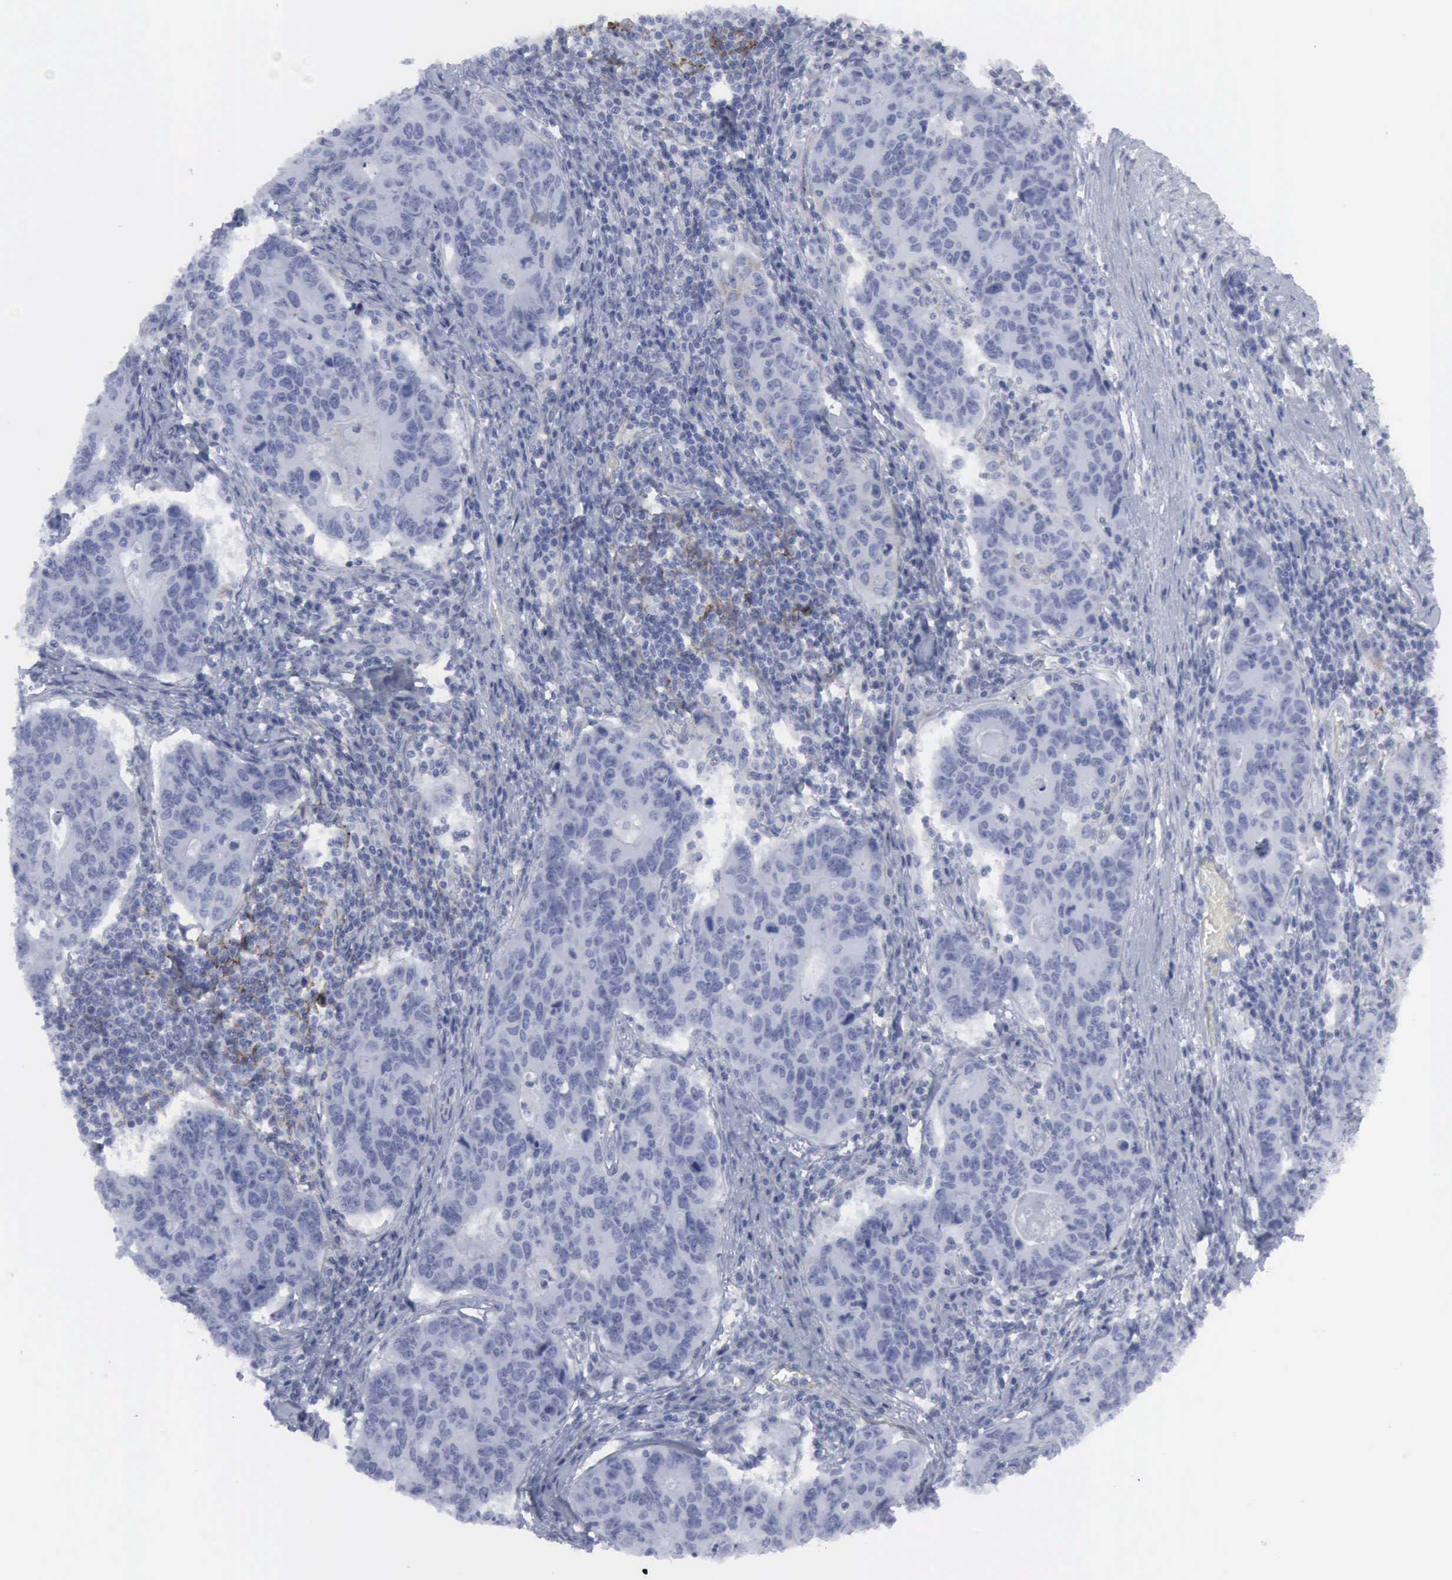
{"staining": {"intensity": "negative", "quantity": "none", "location": "none"}, "tissue": "stomach cancer", "cell_type": "Tumor cells", "image_type": "cancer", "snomed": [{"axis": "morphology", "description": "Adenocarcinoma, NOS"}, {"axis": "topography", "description": "Esophagus"}, {"axis": "topography", "description": "Stomach"}], "caption": "This is an immunohistochemistry photomicrograph of stomach cancer (adenocarcinoma). There is no expression in tumor cells.", "gene": "VCAM1", "patient": {"sex": "male", "age": 74}}